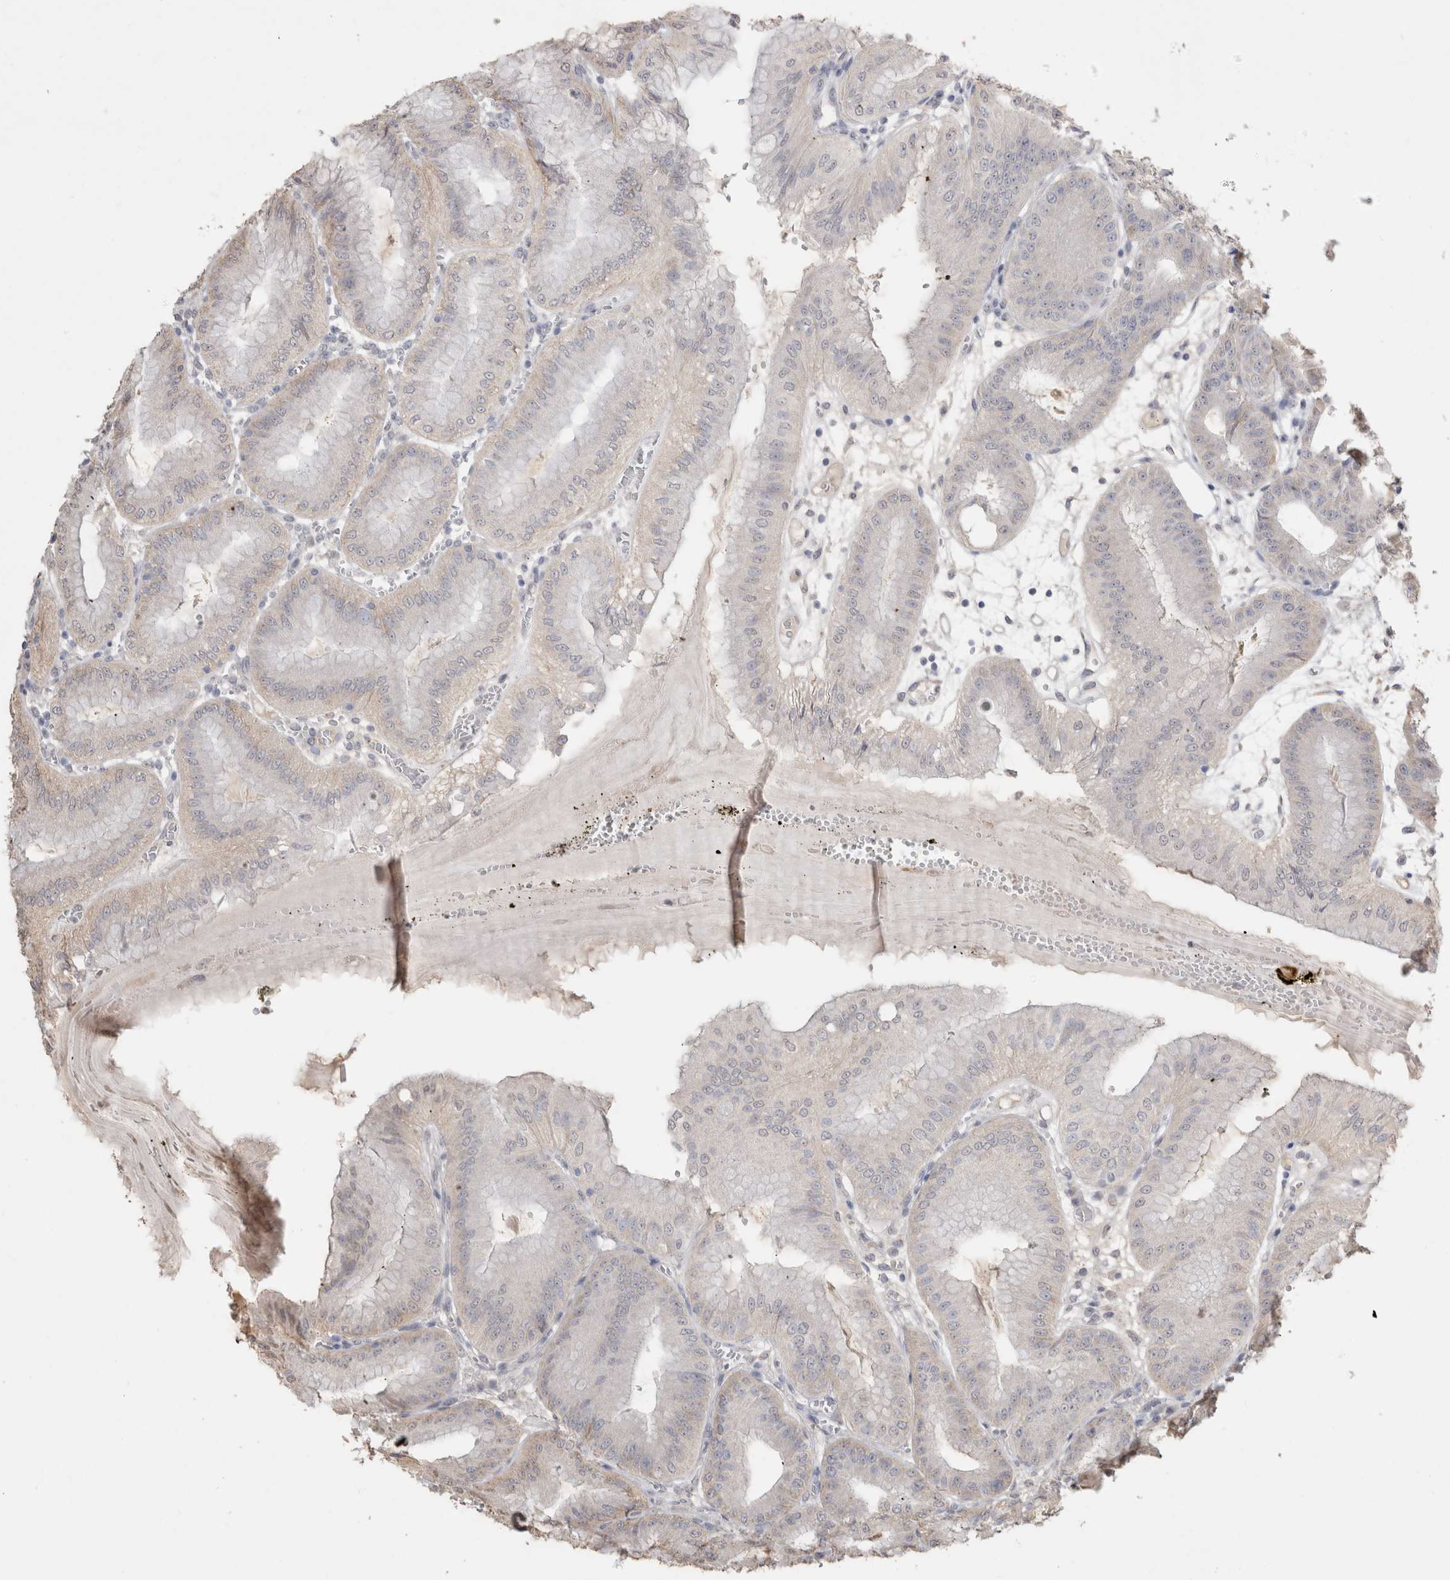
{"staining": {"intensity": "weak", "quantity": "<25%", "location": "cytoplasmic/membranous"}, "tissue": "stomach", "cell_type": "Glandular cells", "image_type": "normal", "snomed": [{"axis": "morphology", "description": "Normal tissue, NOS"}, {"axis": "topography", "description": "Stomach, lower"}], "caption": "IHC of unremarkable human stomach reveals no expression in glandular cells. Nuclei are stained in blue.", "gene": "NAALADL2", "patient": {"sex": "male", "age": 71}}